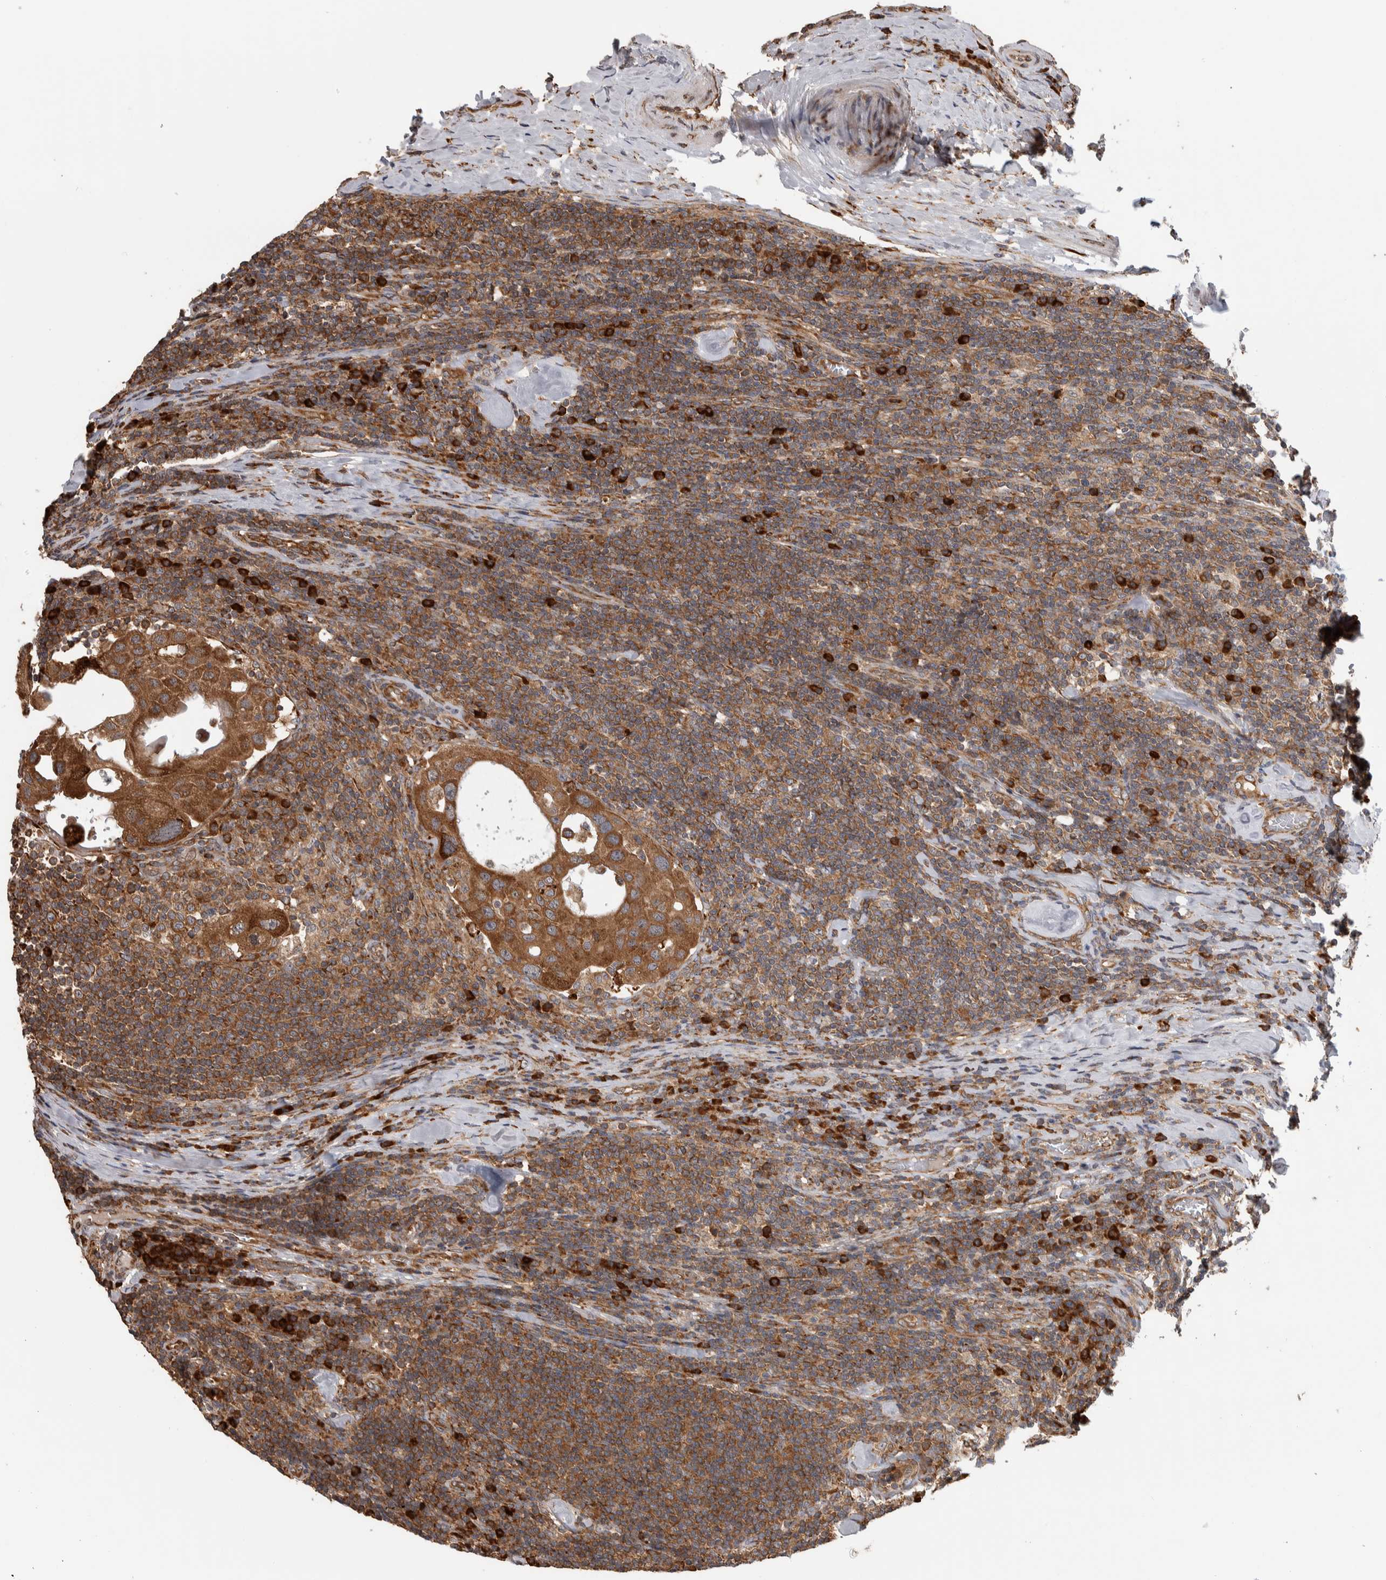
{"staining": {"intensity": "moderate", "quantity": ">75%", "location": "cytoplasmic/membranous"}, "tissue": "urothelial cancer", "cell_type": "Tumor cells", "image_type": "cancer", "snomed": [{"axis": "morphology", "description": "Urothelial carcinoma, High grade"}, {"axis": "topography", "description": "Lymph node"}, {"axis": "topography", "description": "Urinary bladder"}], "caption": "Tumor cells exhibit moderate cytoplasmic/membranous expression in approximately >75% of cells in urothelial cancer. (DAB IHC with brightfield microscopy, high magnification).", "gene": "EIF3H", "patient": {"sex": "male", "age": 51}}